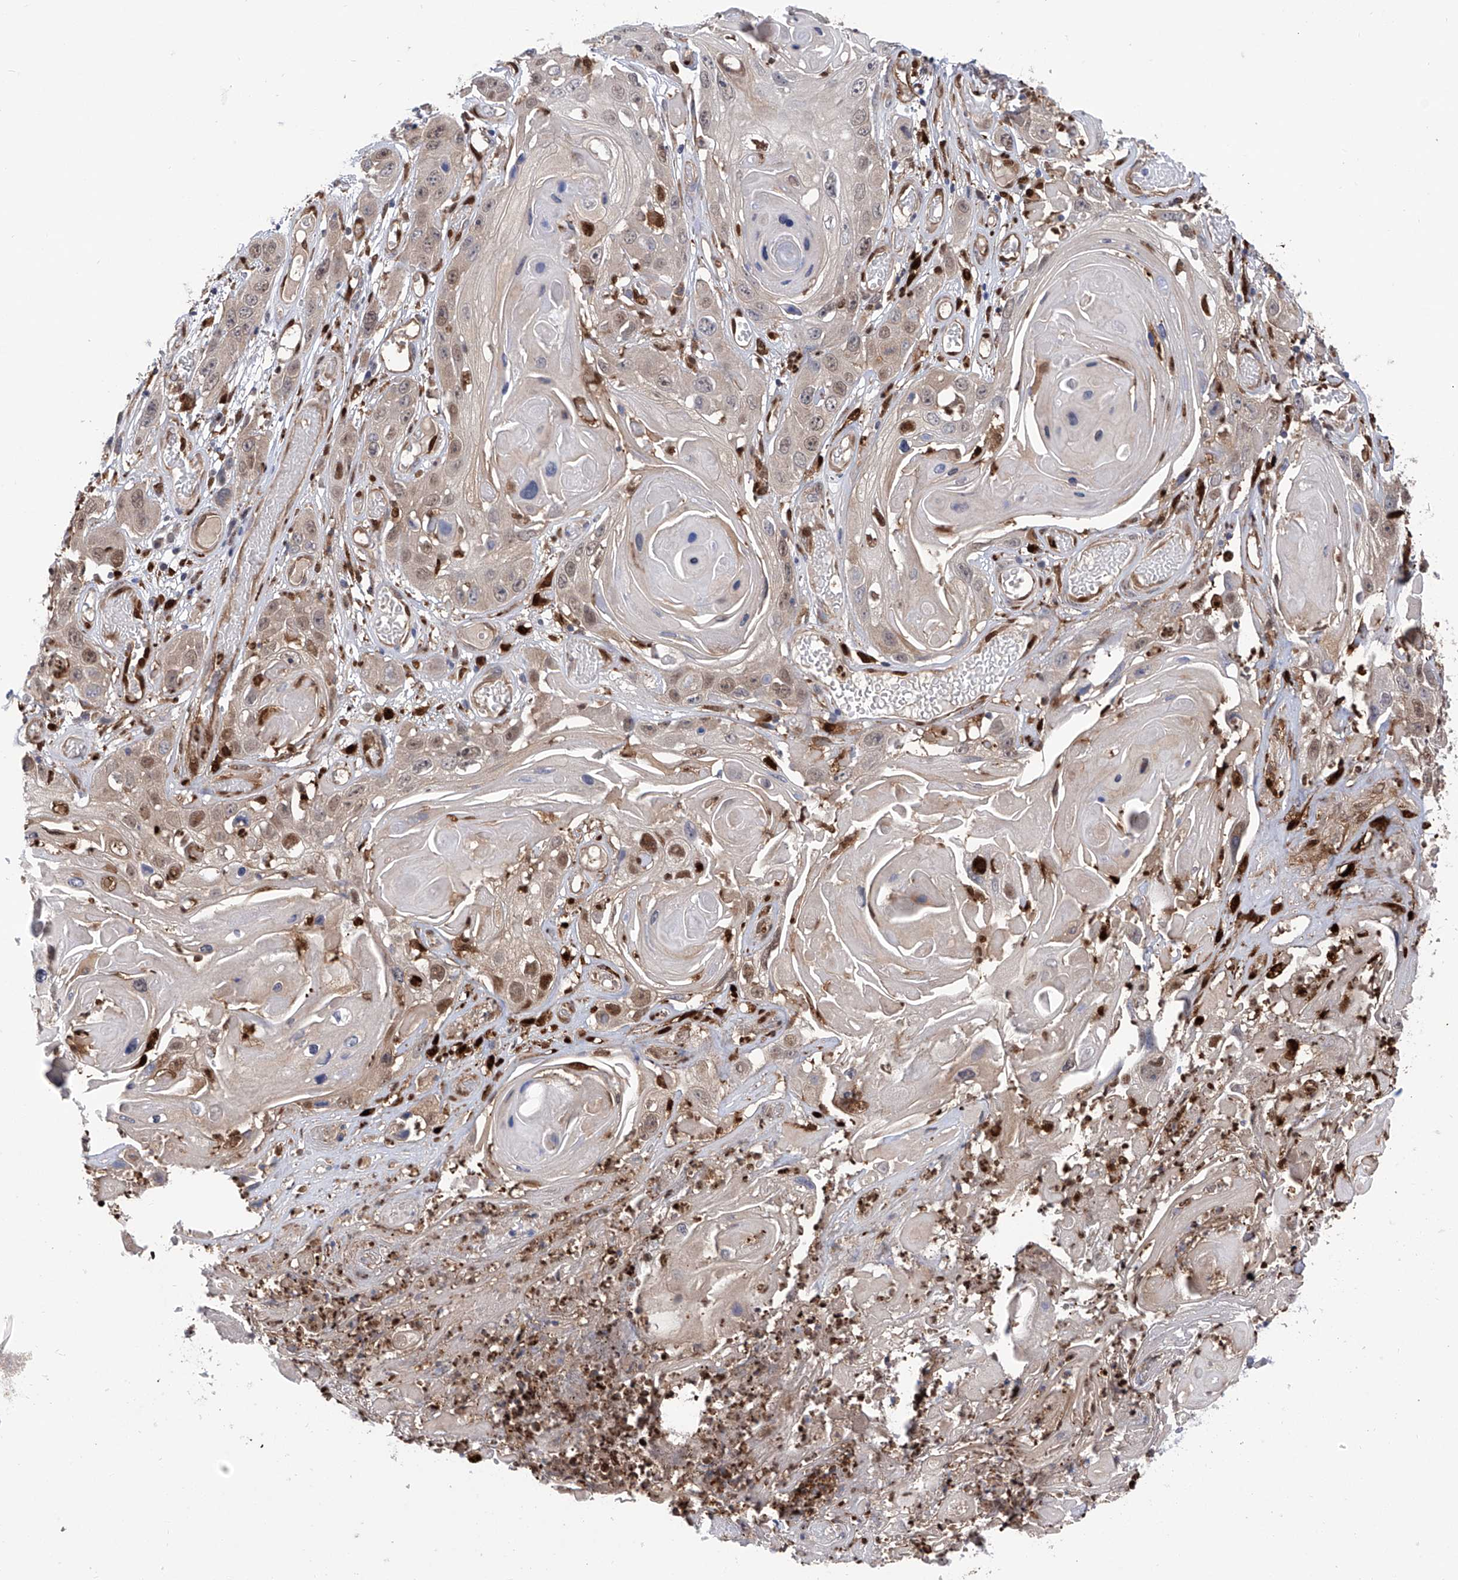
{"staining": {"intensity": "moderate", "quantity": "<25%", "location": "nuclear"}, "tissue": "skin cancer", "cell_type": "Tumor cells", "image_type": "cancer", "snomed": [{"axis": "morphology", "description": "Squamous cell carcinoma, NOS"}, {"axis": "topography", "description": "Skin"}], "caption": "Human skin cancer stained for a protein (brown) demonstrates moderate nuclear positive expression in about <25% of tumor cells.", "gene": "PHF20", "patient": {"sex": "male", "age": 55}}